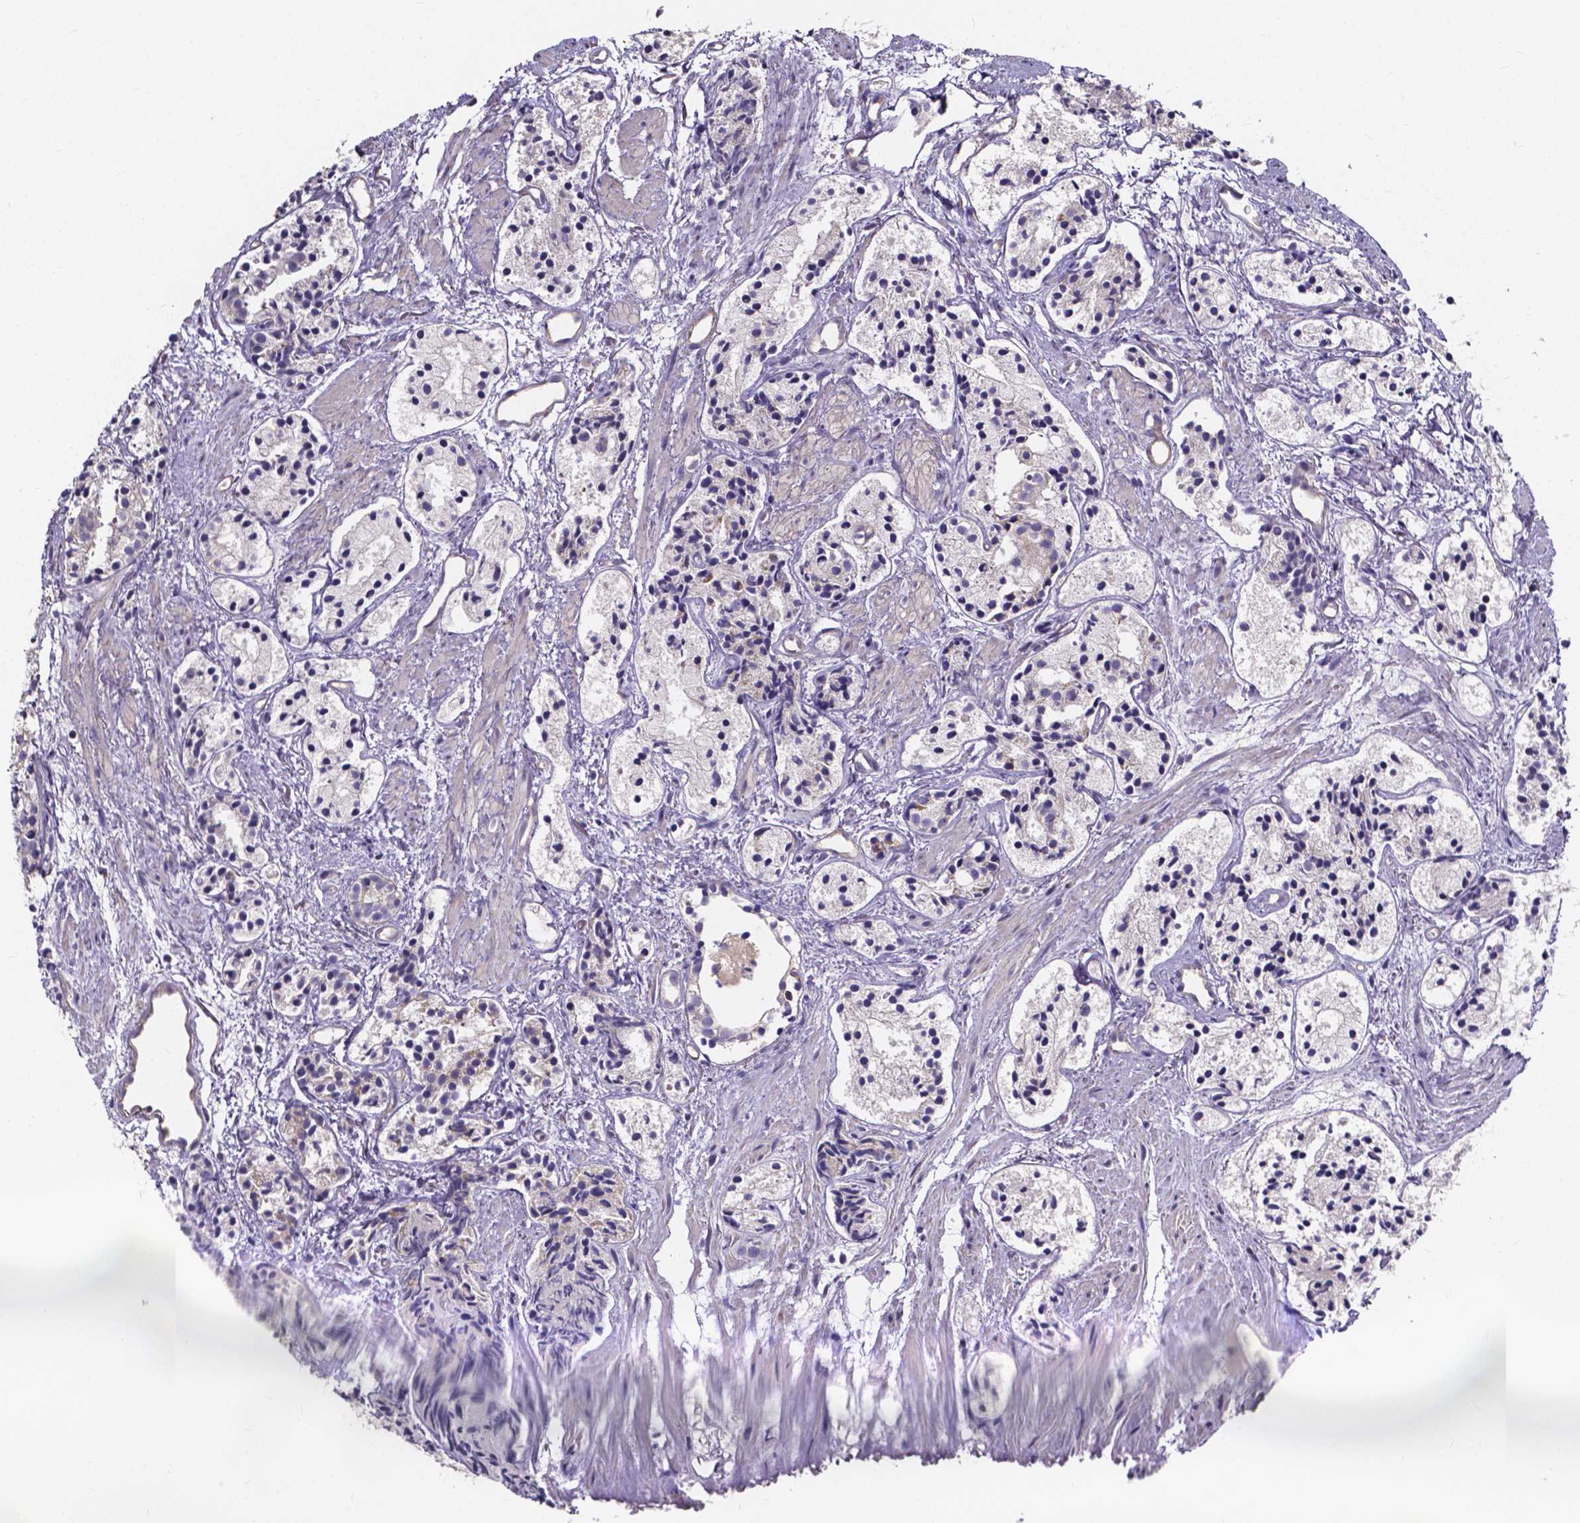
{"staining": {"intensity": "negative", "quantity": "none", "location": "none"}, "tissue": "prostate cancer", "cell_type": "Tumor cells", "image_type": "cancer", "snomed": [{"axis": "morphology", "description": "Adenocarcinoma, High grade"}, {"axis": "topography", "description": "Prostate"}], "caption": "Prostate adenocarcinoma (high-grade) was stained to show a protein in brown. There is no significant staining in tumor cells. (DAB immunohistochemistry (IHC) visualized using brightfield microscopy, high magnification).", "gene": "THEMIS", "patient": {"sex": "male", "age": 85}}